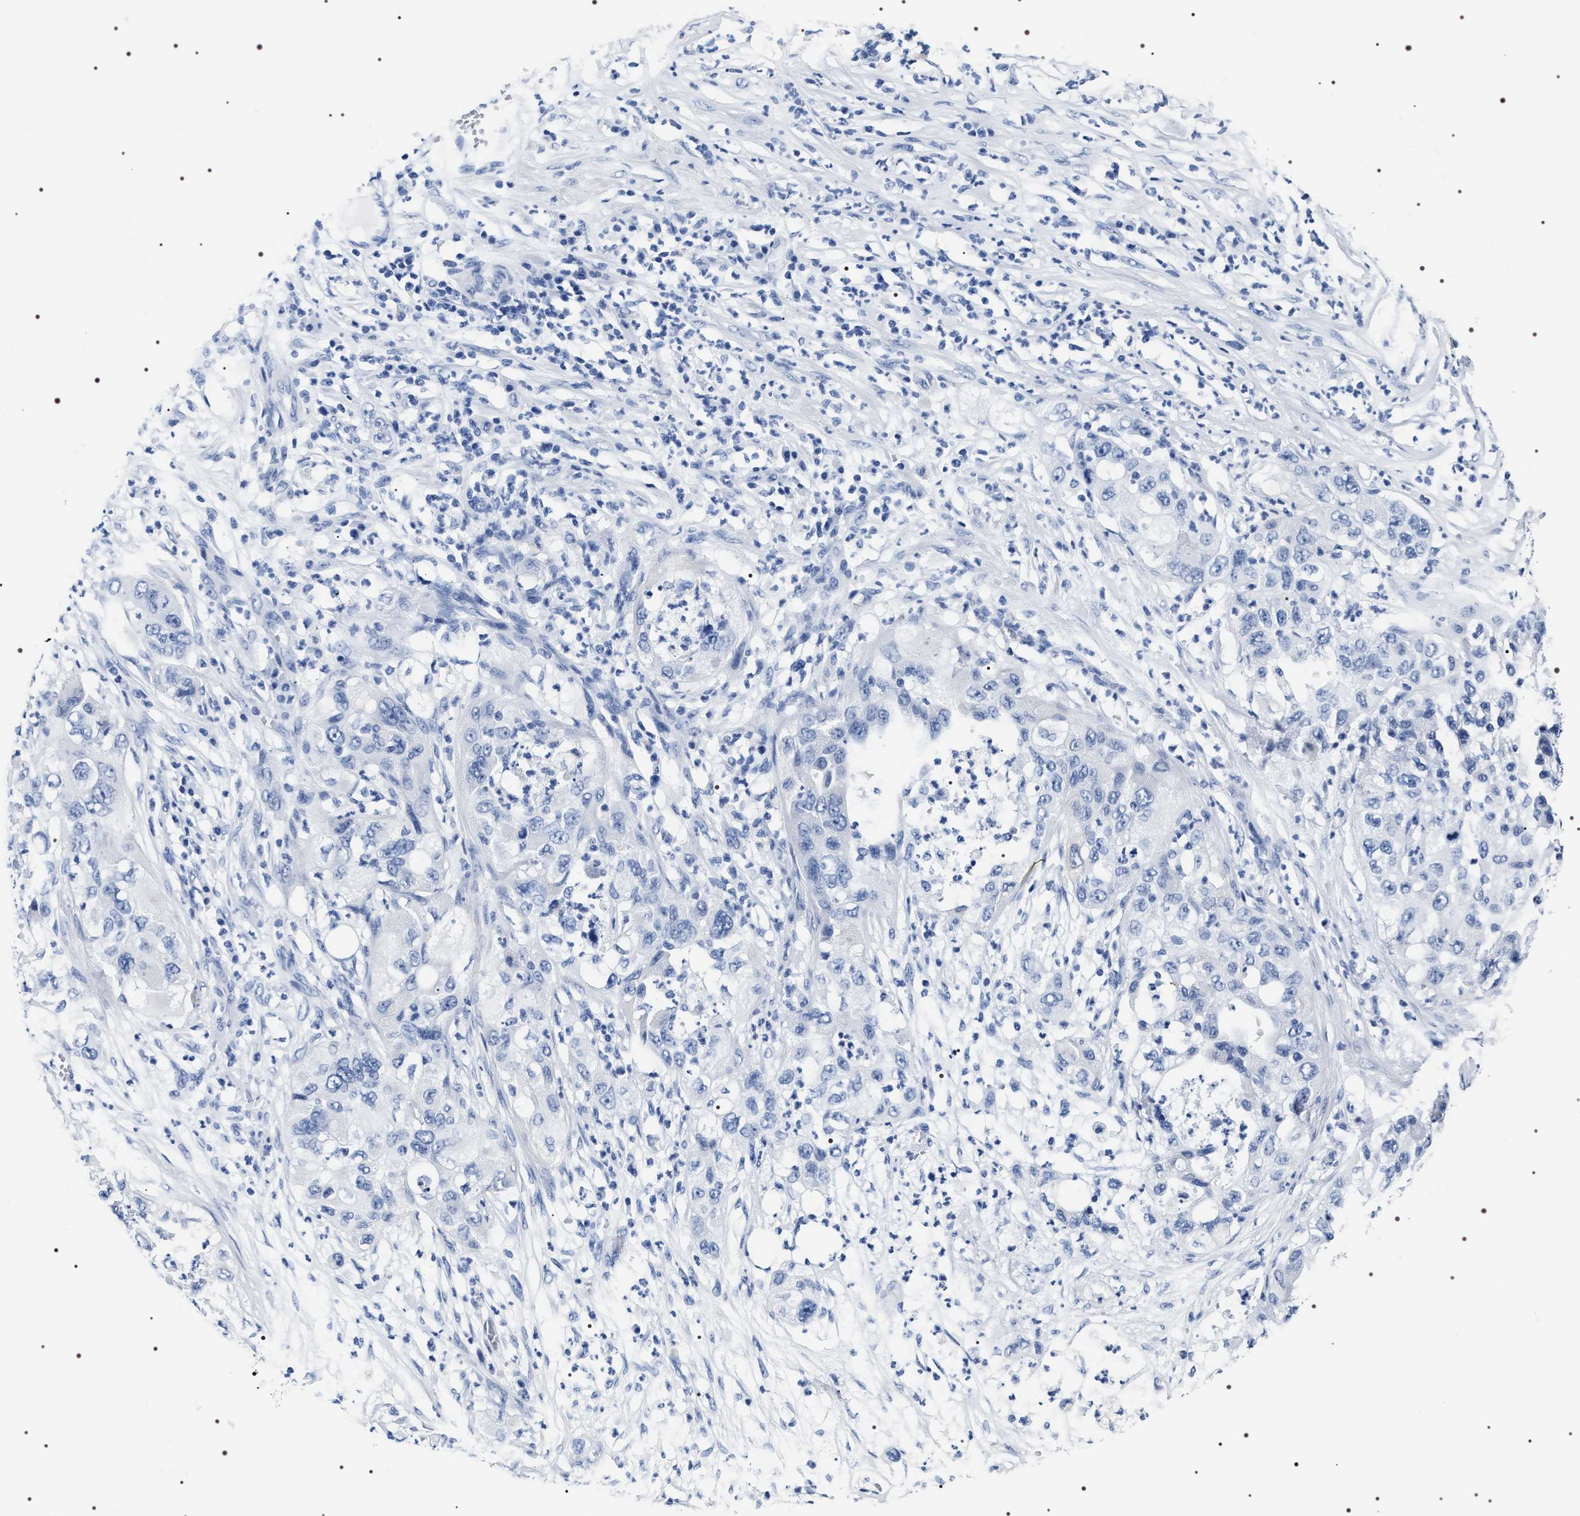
{"staining": {"intensity": "negative", "quantity": "none", "location": "none"}, "tissue": "pancreatic cancer", "cell_type": "Tumor cells", "image_type": "cancer", "snomed": [{"axis": "morphology", "description": "Adenocarcinoma, NOS"}, {"axis": "topography", "description": "Pancreas"}], "caption": "This is an immunohistochemistry (IHC) photomicrograph of adenocarcinoma (pancreatic). There is no expression in tumor cells.", "gene": "ADH4", "patient": {"sex": "female", "age": 78}}